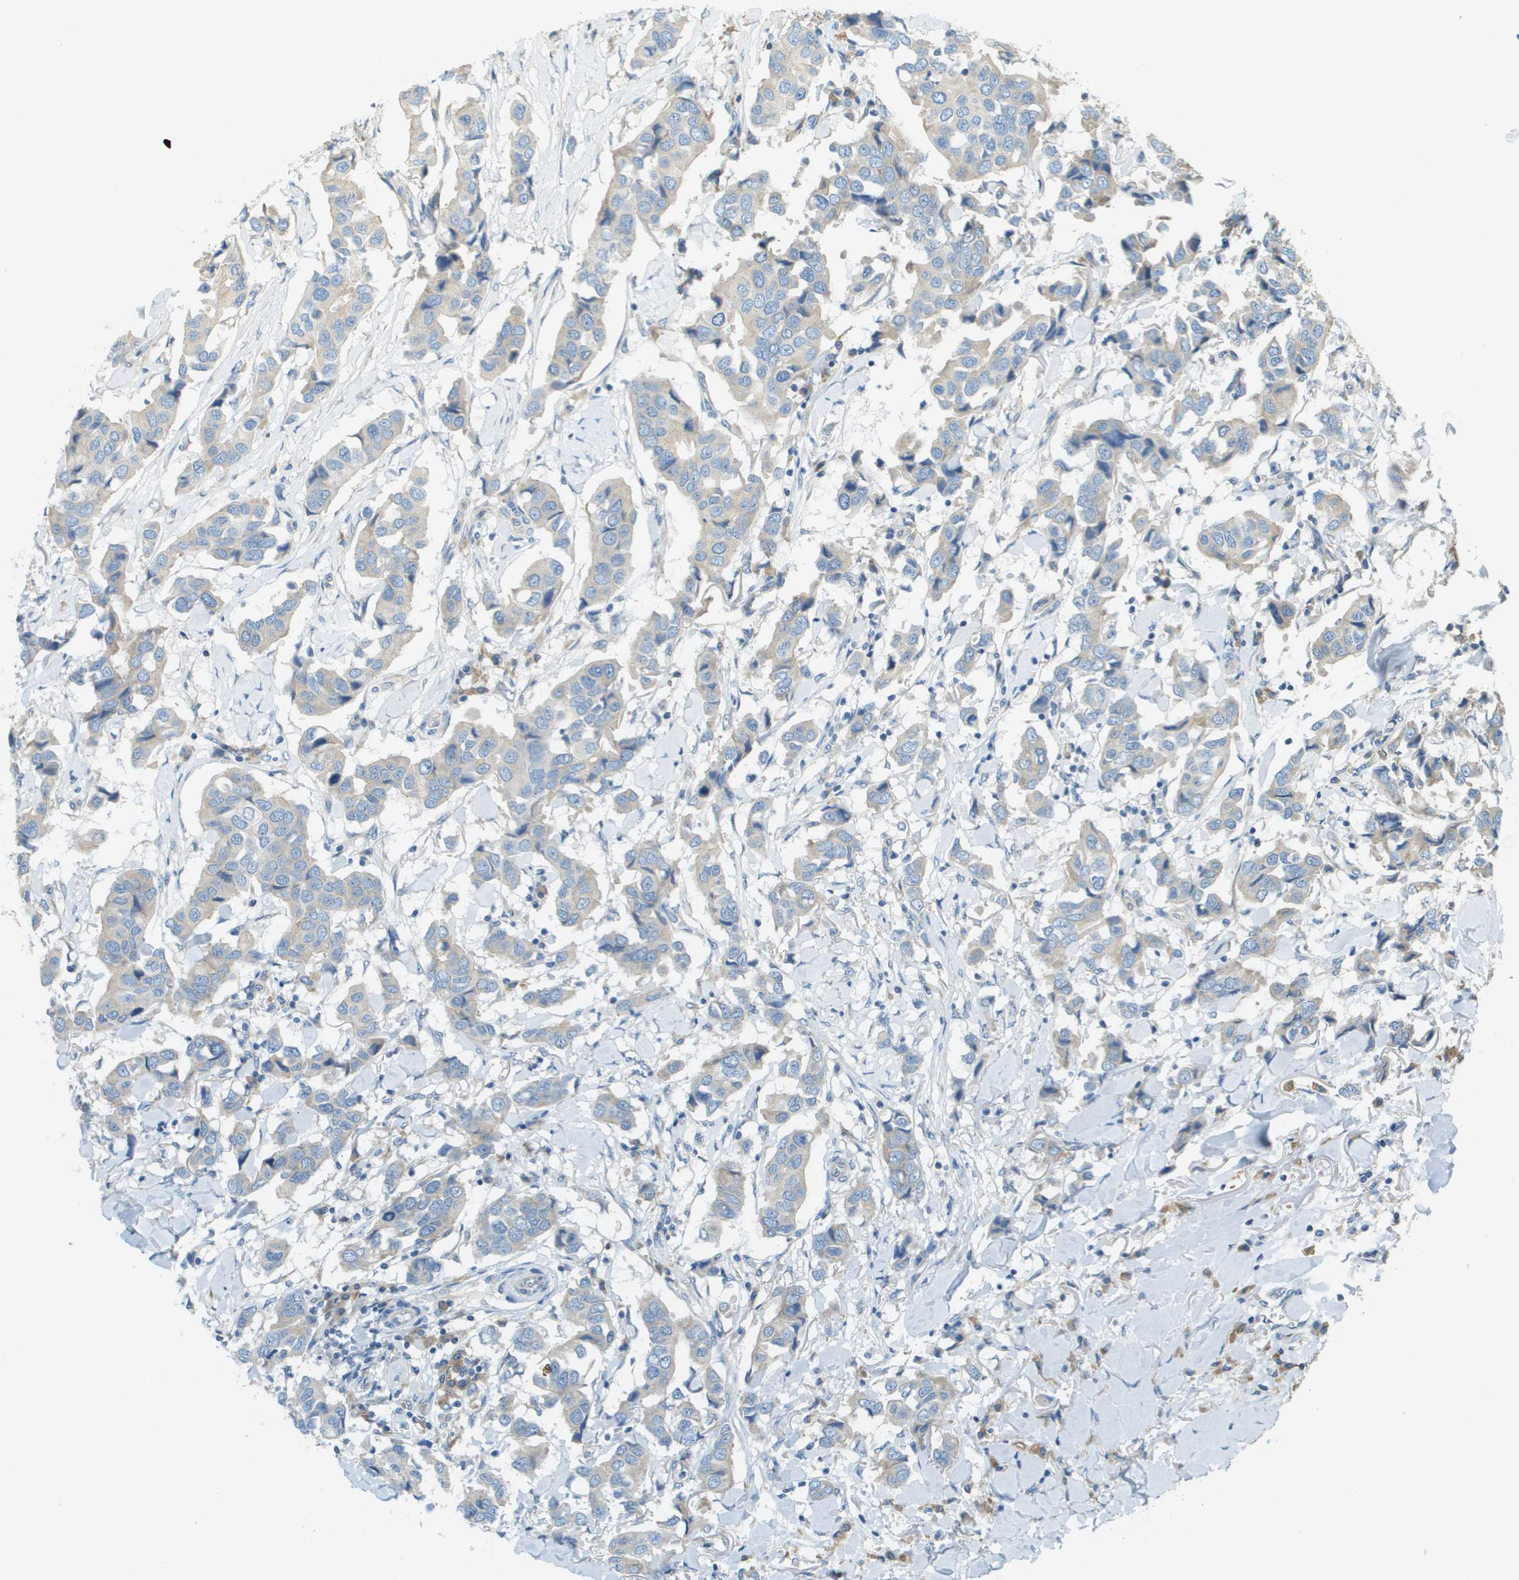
{"staining": {"intensity": "weak", "quantity": "<25%", "location": "cytoplasmic/membranous"}, "tissue": "breast cancer", "cell_type": "Tumor cells", "image_type": "cancer", "snomed": [{"axis": "morphology", "description": "Duct carcinoma"}, {"axis": "topography", "description": "Breast"}], "caption": "Infiltrating ductal carcinoma (breast) was stained to show a protein in brown. There is no significant positivity in tumor cells.", "gene": "DNAJB11", "patient": {"sex": "female", "age": 80}}